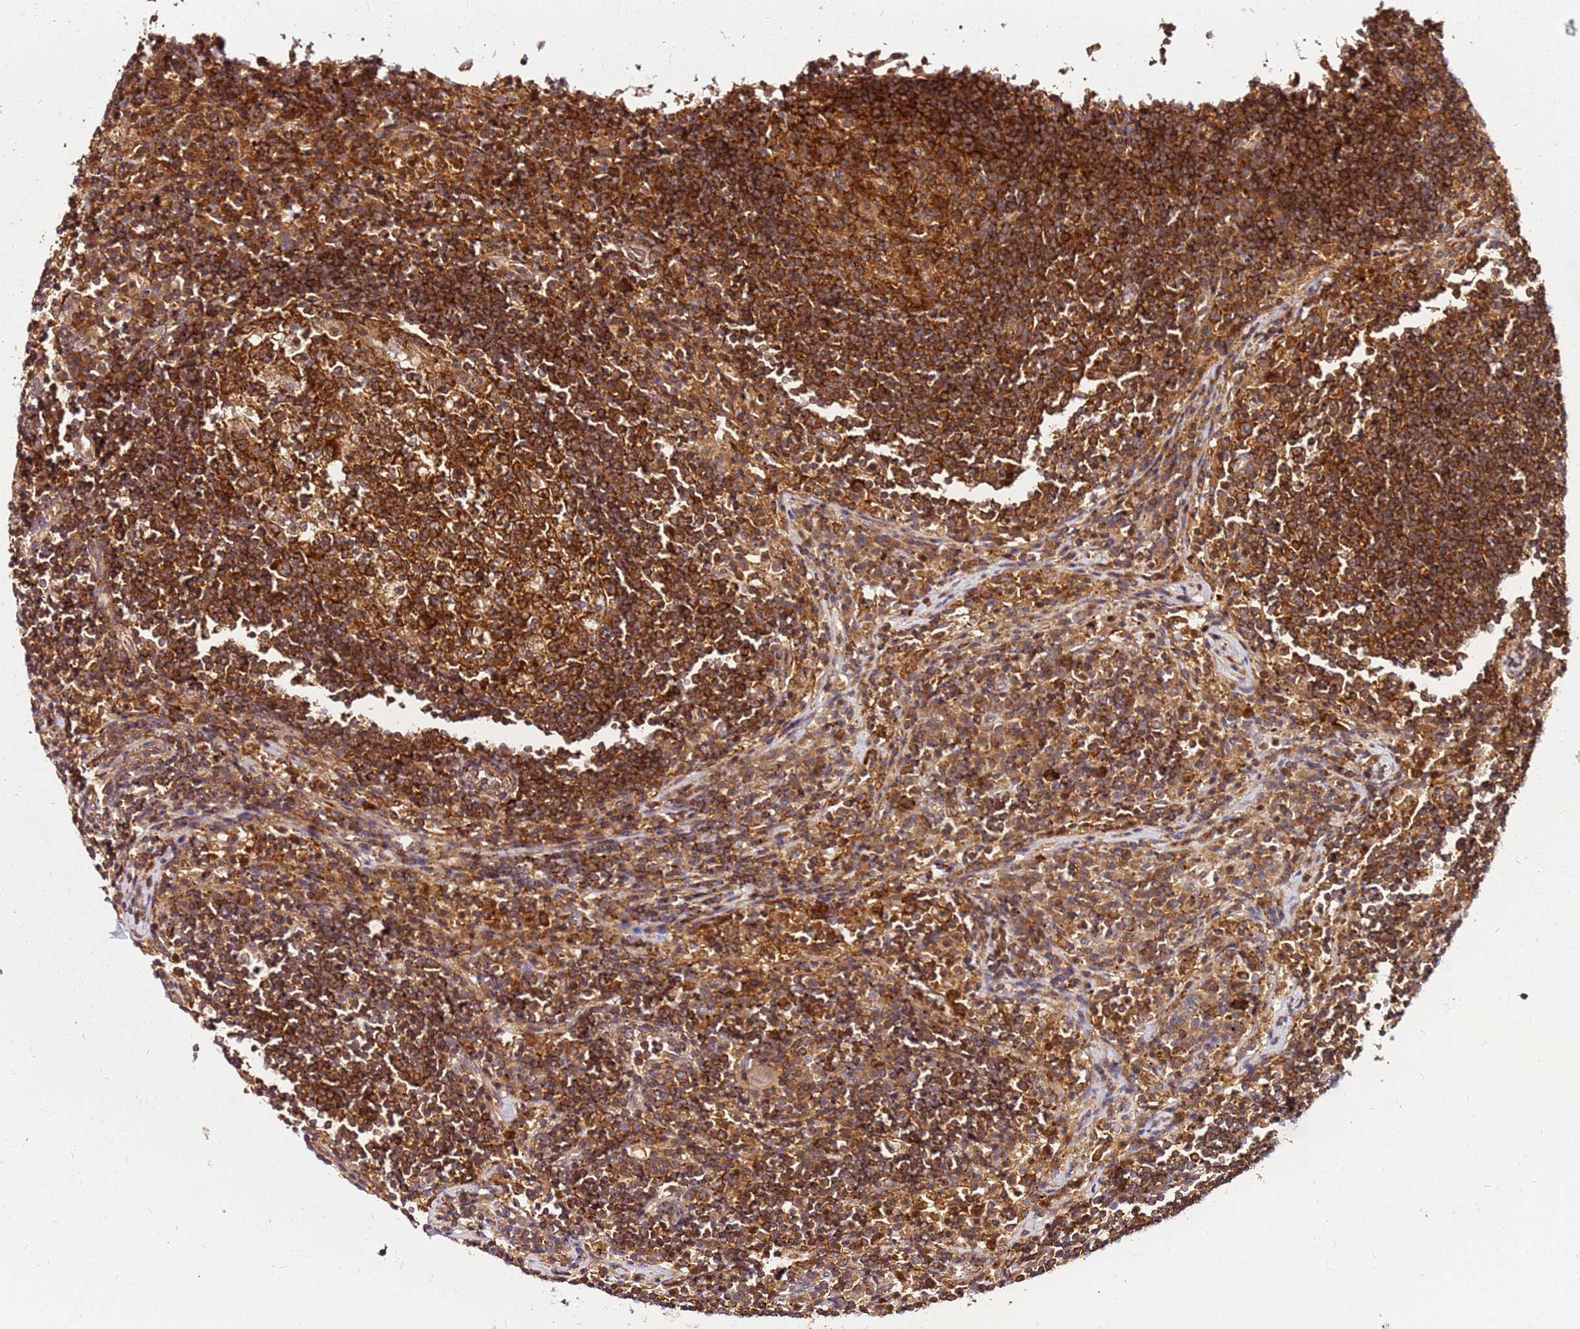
{"staining": {"intensity": "strong", "quantity": ">75%", "location": "cytoplasmic/membranous"}, "tissue": "lymph node", "cell_type": "Germinal center cells", "image_type": "normal", "snomed": [{"axis": "morphology", "description": "Normal tissue, NOS"}, {"axis": "topography", "description": "Lymph node"}], "caption": "Immunohistochemistry (IHC) image of normal lymph node: human lymph node stained using immunohistochemistry displays high levels of strong protein expression localized specifically in the cytoplasmic/membranous of germinal center cells, appearing as a cytoplasmic/membranous brown color.", "gene": "PIH1D1", "patient": {"sex": "female", "age": 53}}